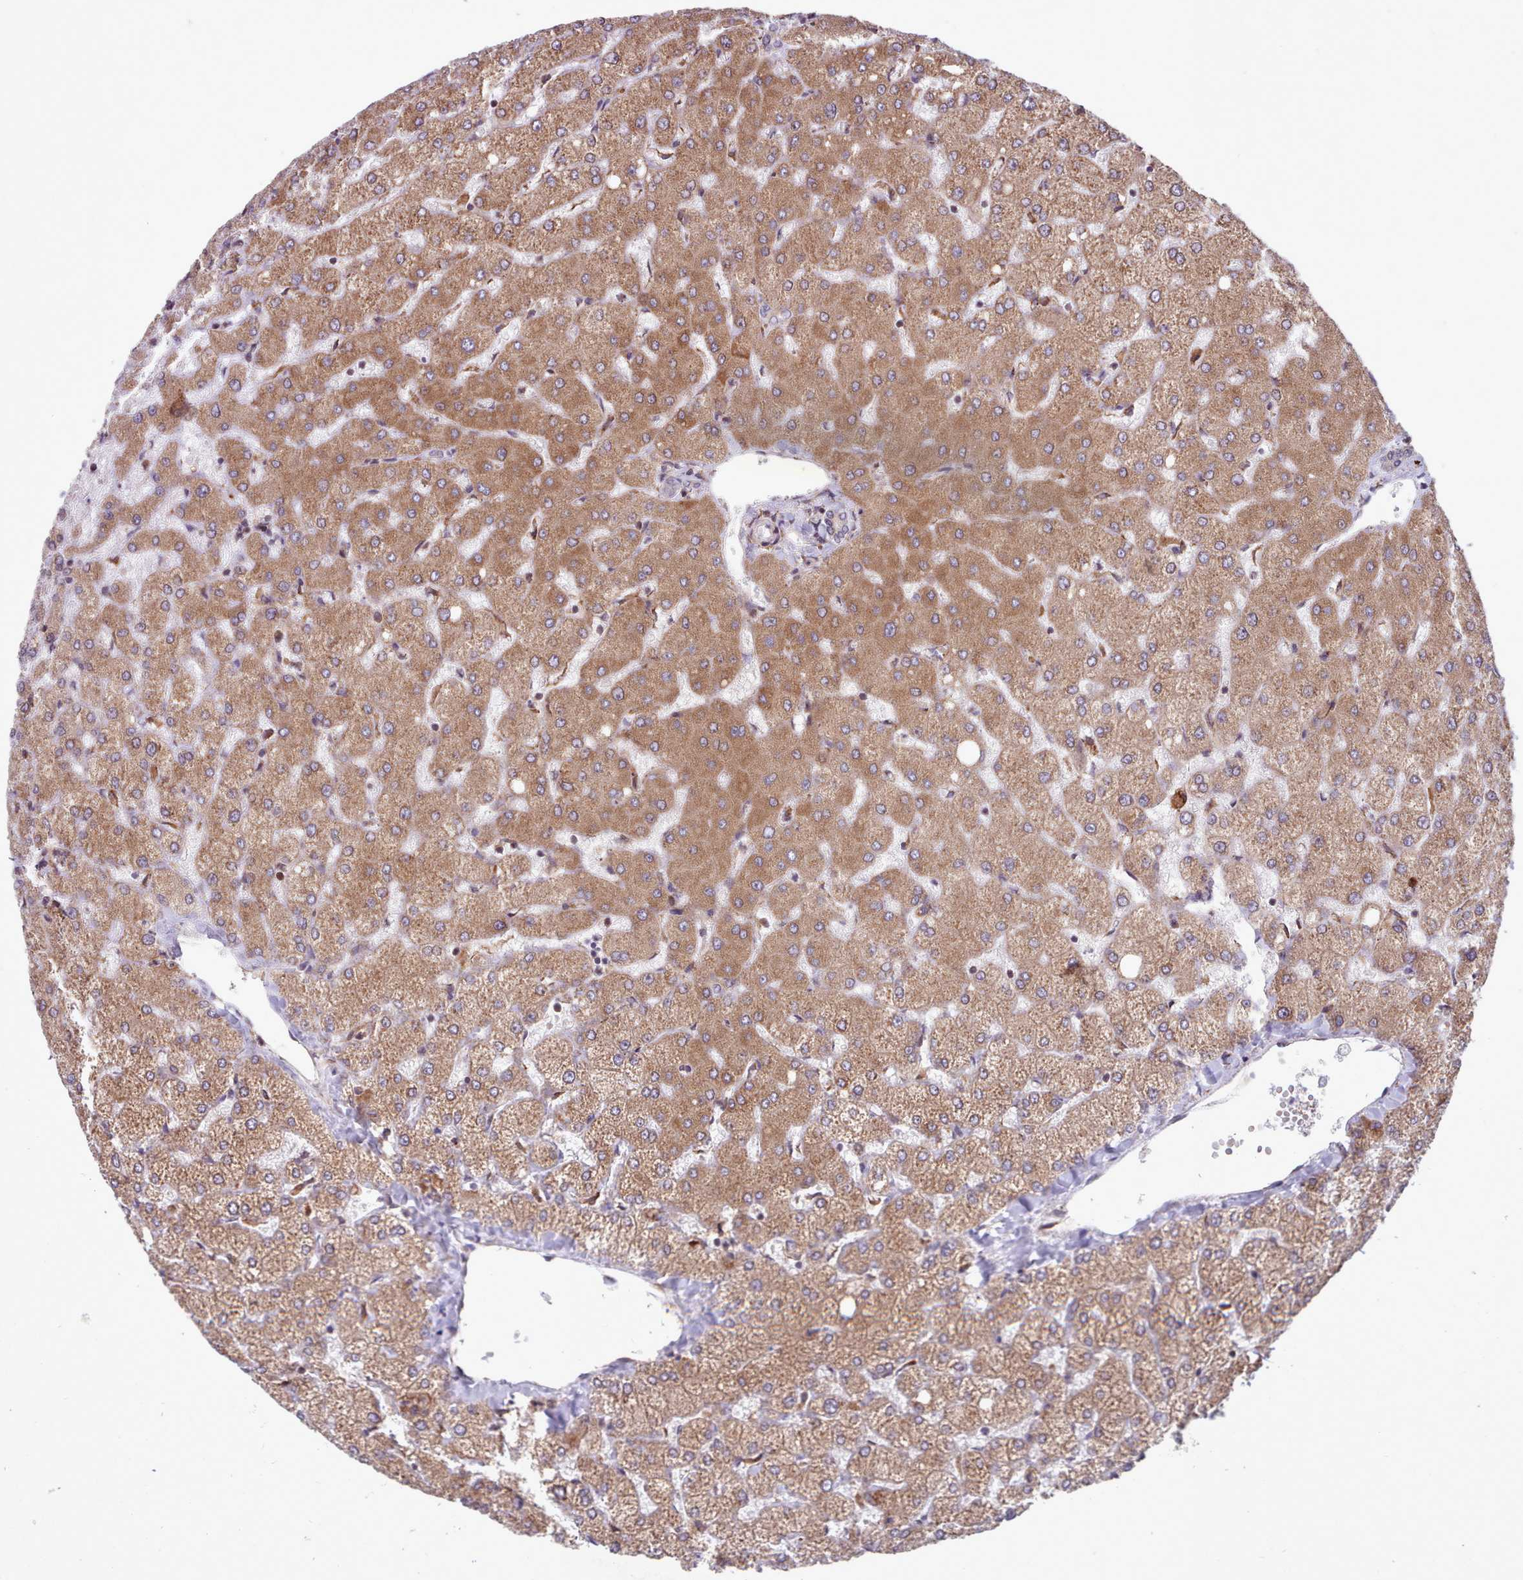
{"staining": {"intensity": "negative", "quantity": "none", "location": "none"}, "tissue": "liver", "cell_type": "Cholangiocytes", "image_type": "normal", "snomed": [{"axis": "morphology", "description": "Normal tissue, NOS"}, {"axis": "topography", "description": "Liver"}], "caption": "Immunohistochemical staining of benign liver shows no significant staining in cholangiocytes.", "gene": "TTLL3", "patient": {"sex": "female", "age": 54}}